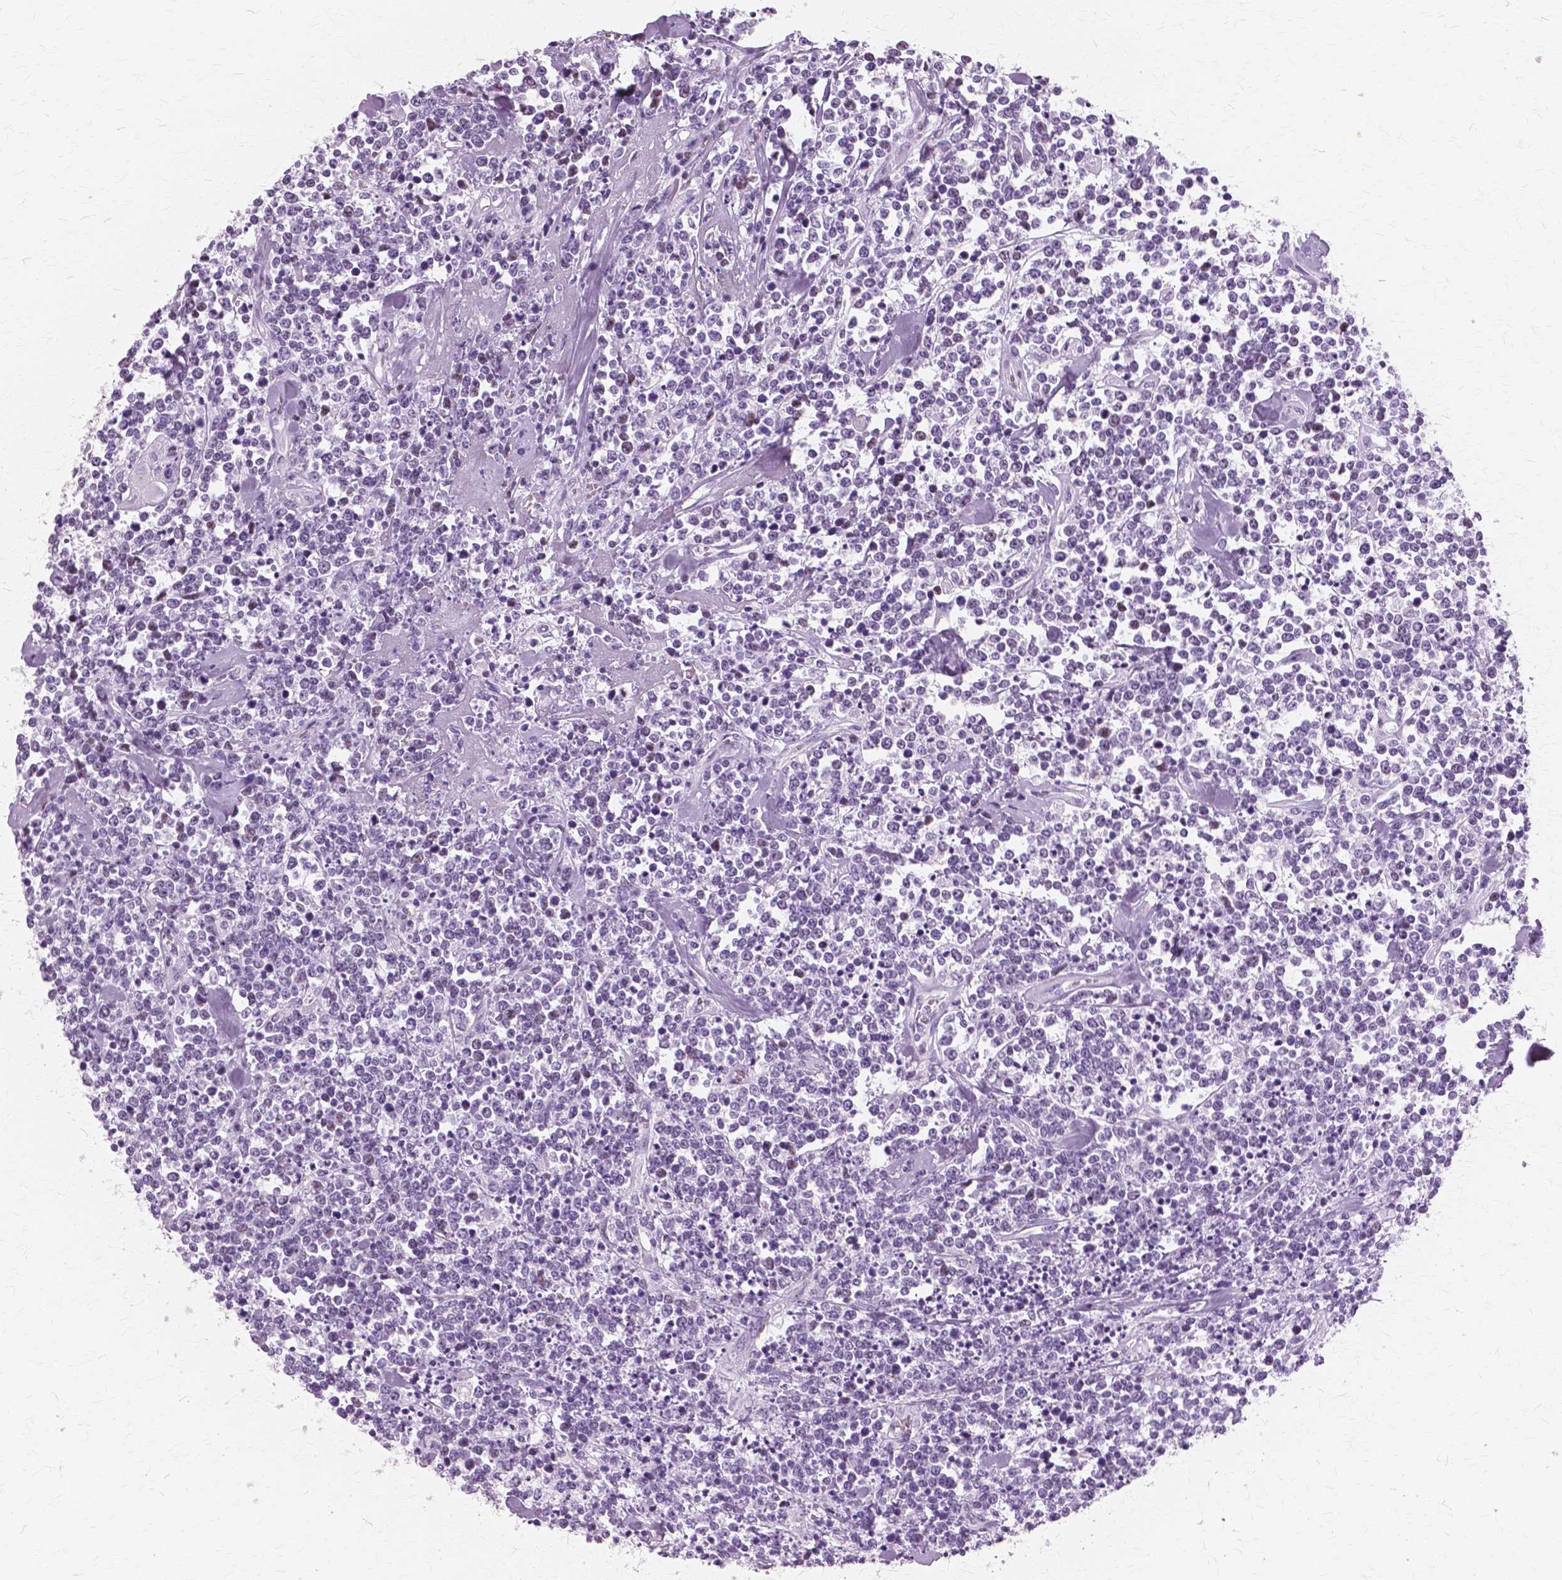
{"staining": {"intensity": "negative", "quantity": "none", "location": "none"}, "tissue": "lymphoma", "cell_type": "Tumor cells", "image_type": "cancer", "snomed": [{"axis": "morphology", "description": "Malignant lymphoma, non-Hodgkin's type, High grade"}, {"axis": "topography", "description": "Colon"}], "caption": "Tumor cells are negative for protein expression in human malignant lymphoma, non-Hodgkin's type (high-grade).", "gene": "SFTPD", "patient": {"sex": "male", "age": 82}}